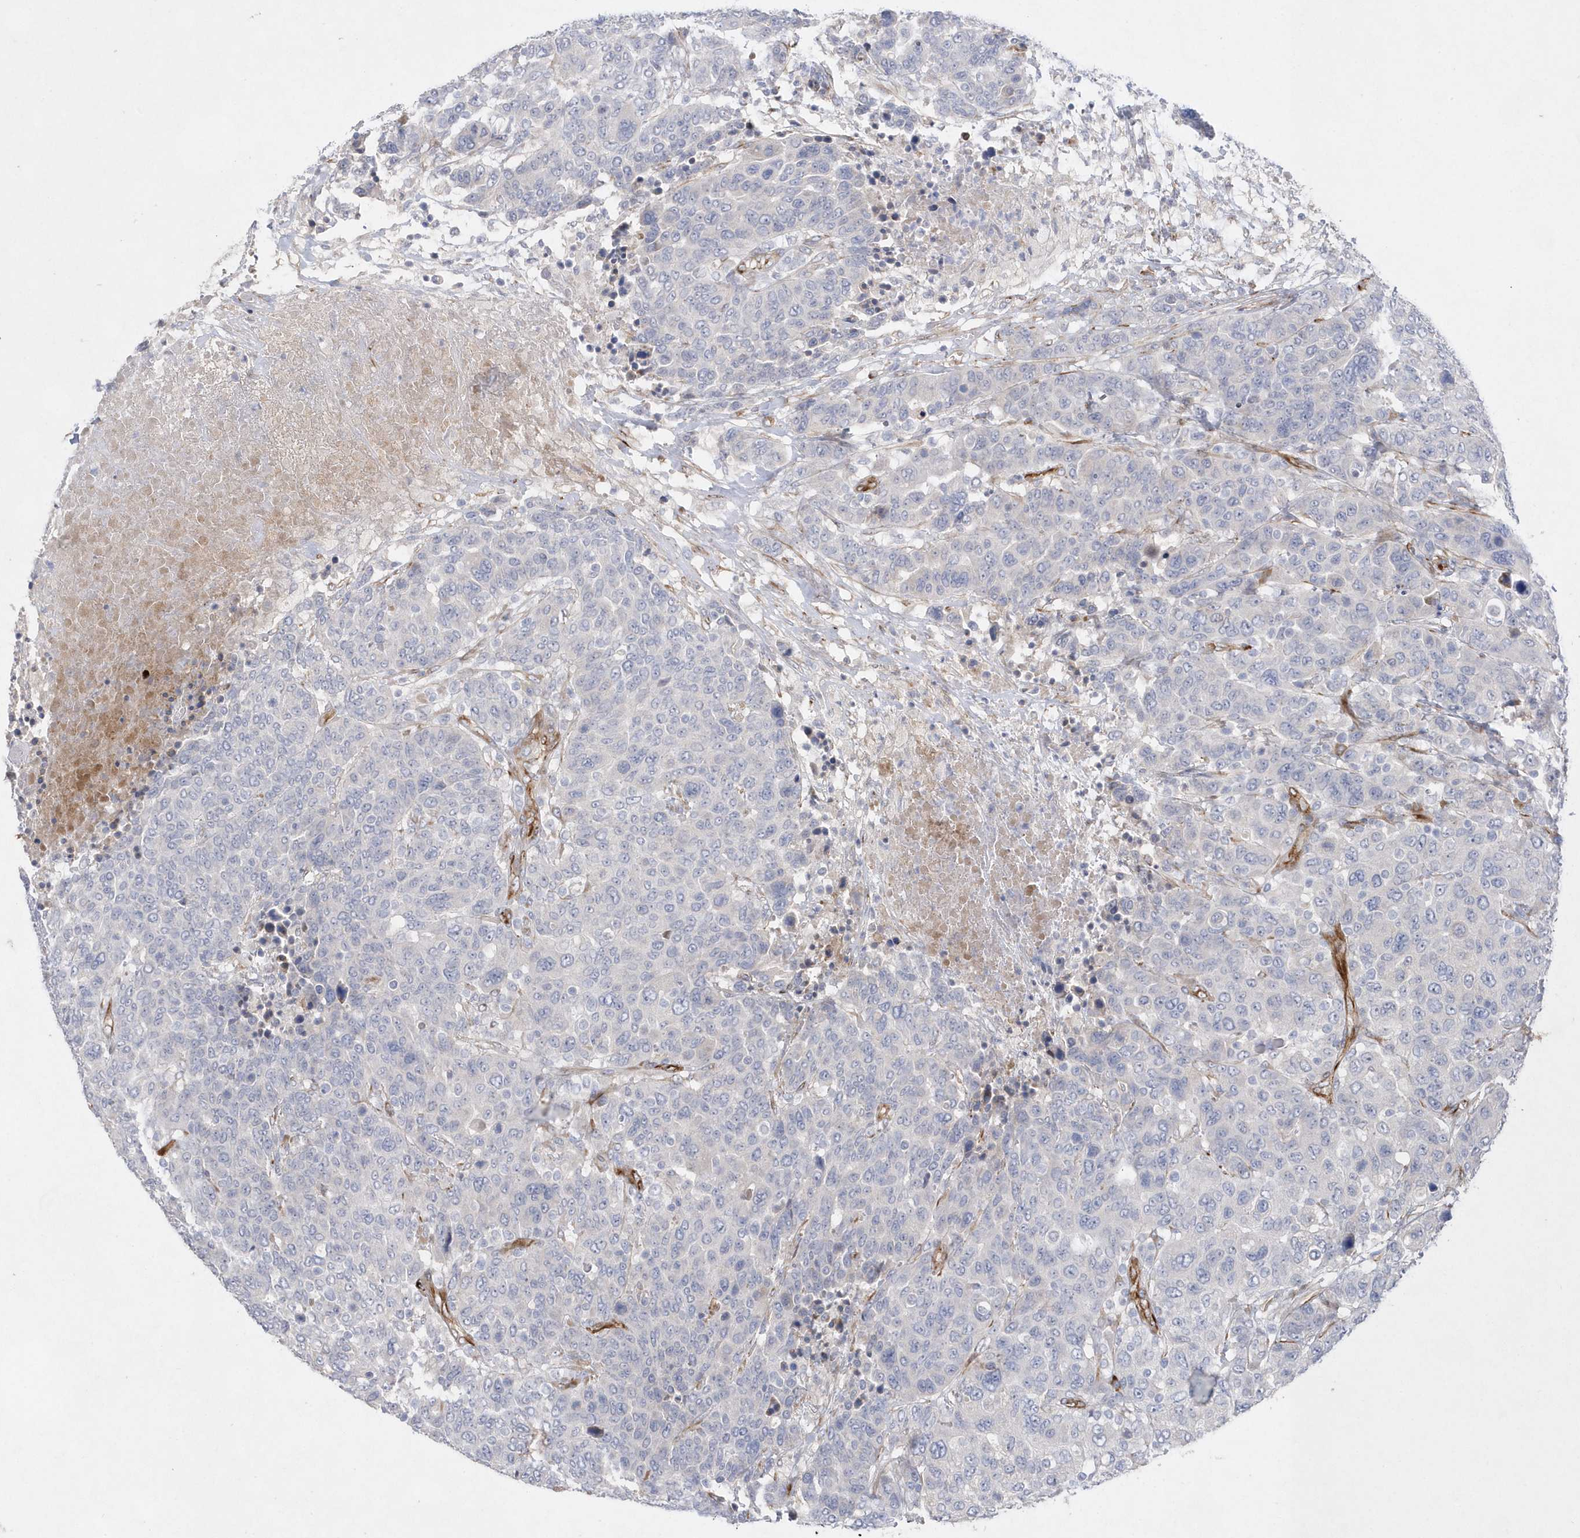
{"staining": {"intensity": "negative", "quantity": "none", "location": "none"}, "tissue": "breast cancer", "cell_type": "Tumor cells", "image_type": "cancer", "snomed": [{"axis": "morphology", "description": "Duct carcinoma"}, {"axis": "topography", "description": "Breast"}], "caption": "This histopathology image is of invasive ductal carcinoma (breast) stained with IHC to label a protein in brown with the nuclei are counter-stained blue. There is no positivity in tumor cells.", "gene": "TMEM132B", "patient": {"sex": "female", "age": 37}}